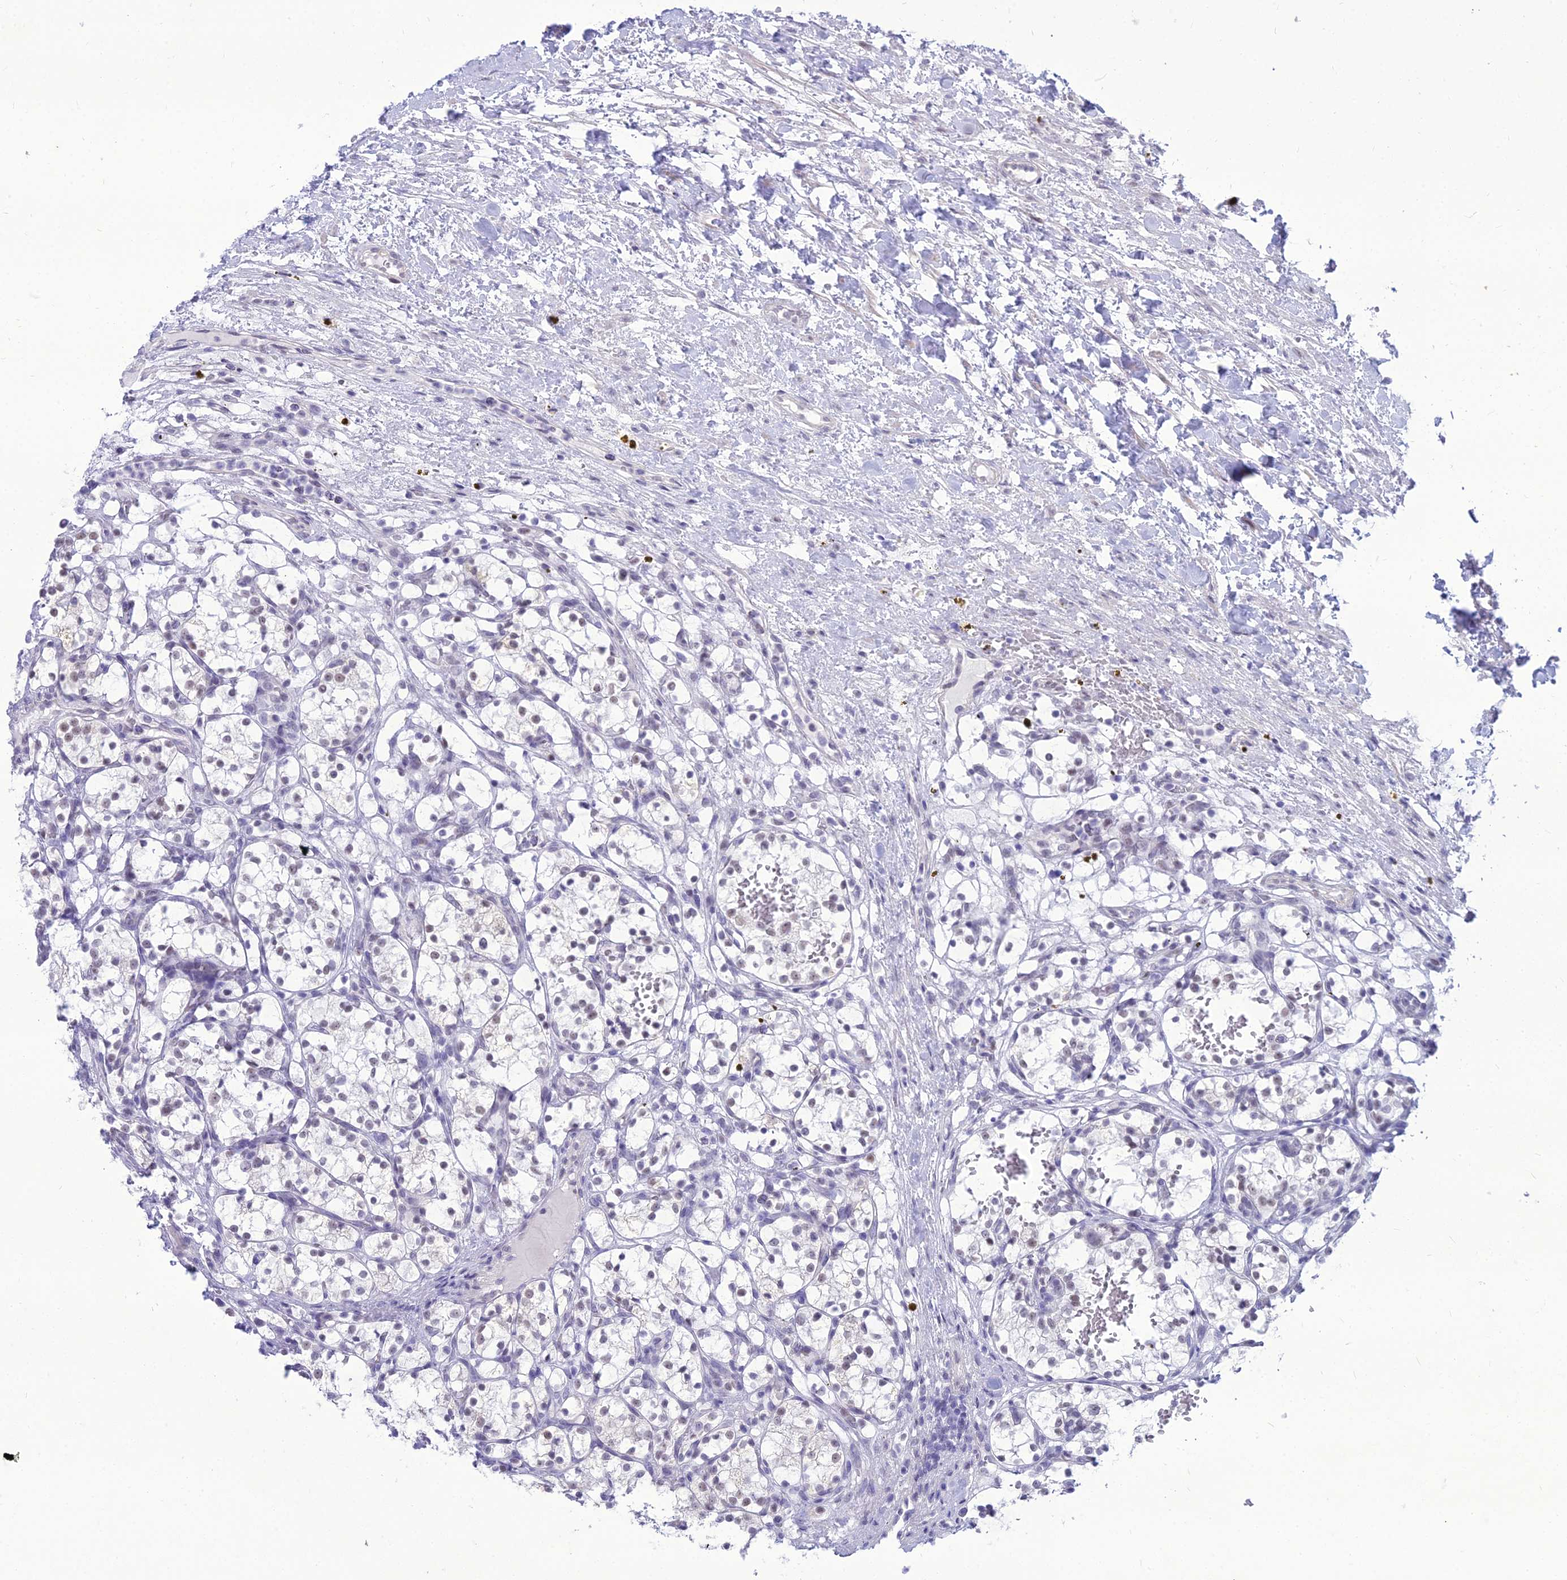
{"staining": {"intensity": "weak", "quantity": "<25%", "location": "nuclear"}, "tissue": "renal cancer", "cell_type": "Tumor cells", "image_type": "cancer", "snomed": [{"axis": "morphology", "description": "Adenocarcinoma, NOS"}, {"axis": "topography", "description": "Kidney"}], "caption": "The micrograph shows no staining of tumor cells in renal adenocarcinoma.", "gene": "DHX40", "patient": {"sex": "female", "age": 69}}